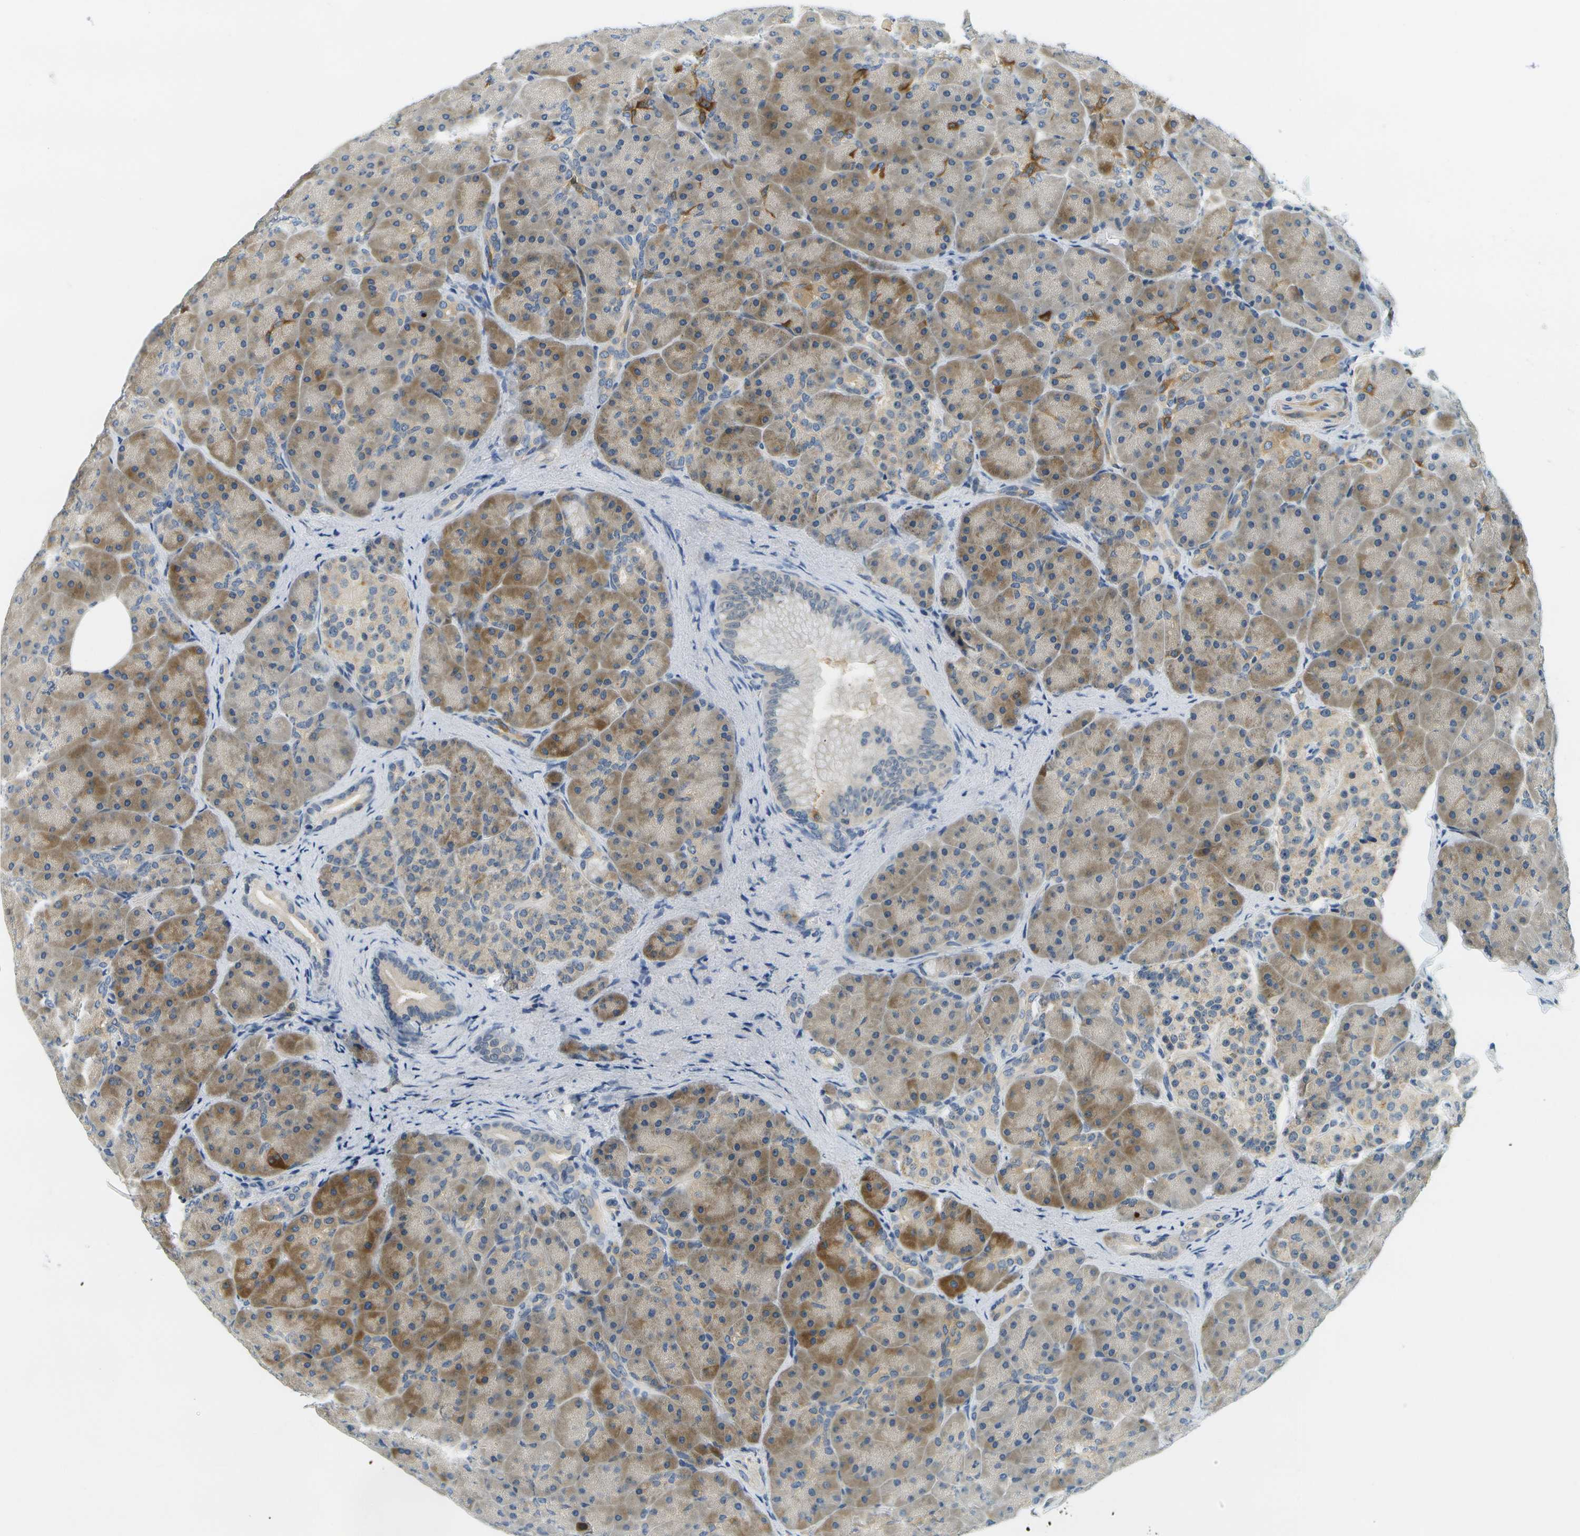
{"staining": {"intensity": "moderate", "quantity": "25%-75%", "location": "cytoplasmic/membranous"}, "tissue": "pancreas", "cell_type": "Exocrine glandular cells", "image_type": "normal", "snomed": [{"axis": "morphology", "description": "Normal tissue, NOS"}, {"axis": "topography", "description": "Pancreas"}], "caption": "Immunohistochemical staining of normal human pancreas demonstrates medium levels of moderate cytoplasmic/membranous positivity in about 25%-75% of exocrine glandular cells. Using DAB (3,3'-diaminobenzidine) (brown) and hematoxylin (blue) stains, captured at high magnification using brightfield microscopy.", "gene": "RASGRP2", "patient": {"sex": "male", "age": 66}}